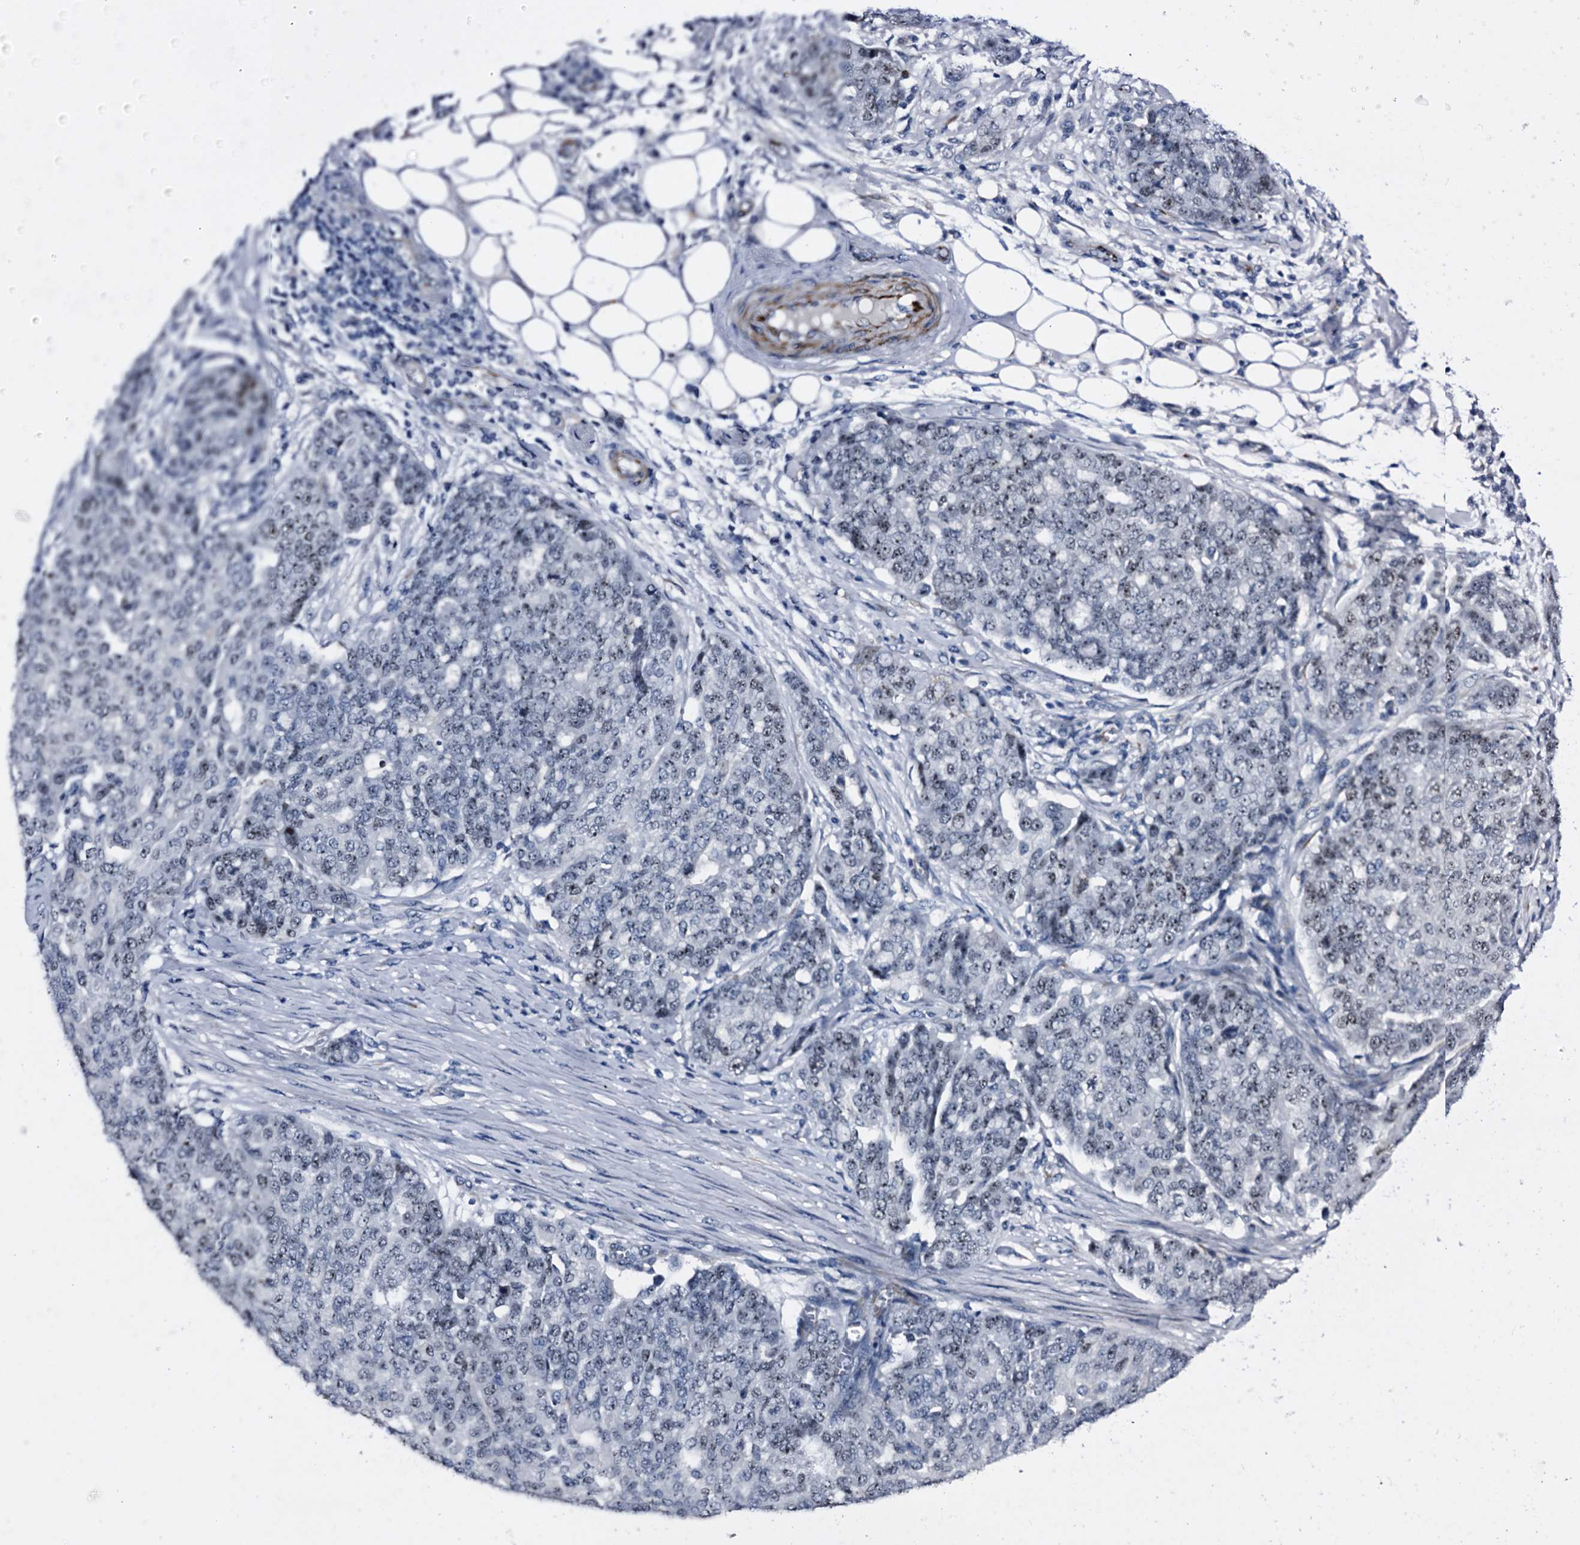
{"staining": {"intensity": "weak", "quantity": ">75%", "location": "nuclear"}, "tissue": "ovarian cancer", "cell_type": "Tumor cells", "image_type": "cancer", "snomed": [{"axis": "morphology", "description": "Cystadenocarcinoma, serous, NOS"}, {"axis": "topography", "description": "Soft tissue"}, {"axis": "topography", "description": "Ovary"}], "caption": "This is a micrograph of IHC staining of ovarian cancer (serous cystadenocarcinoma), which shows weak expression in the nuclear of tumor cells.", "gene": "EMG1", "patient": {"sex": "female", "age": 57}}